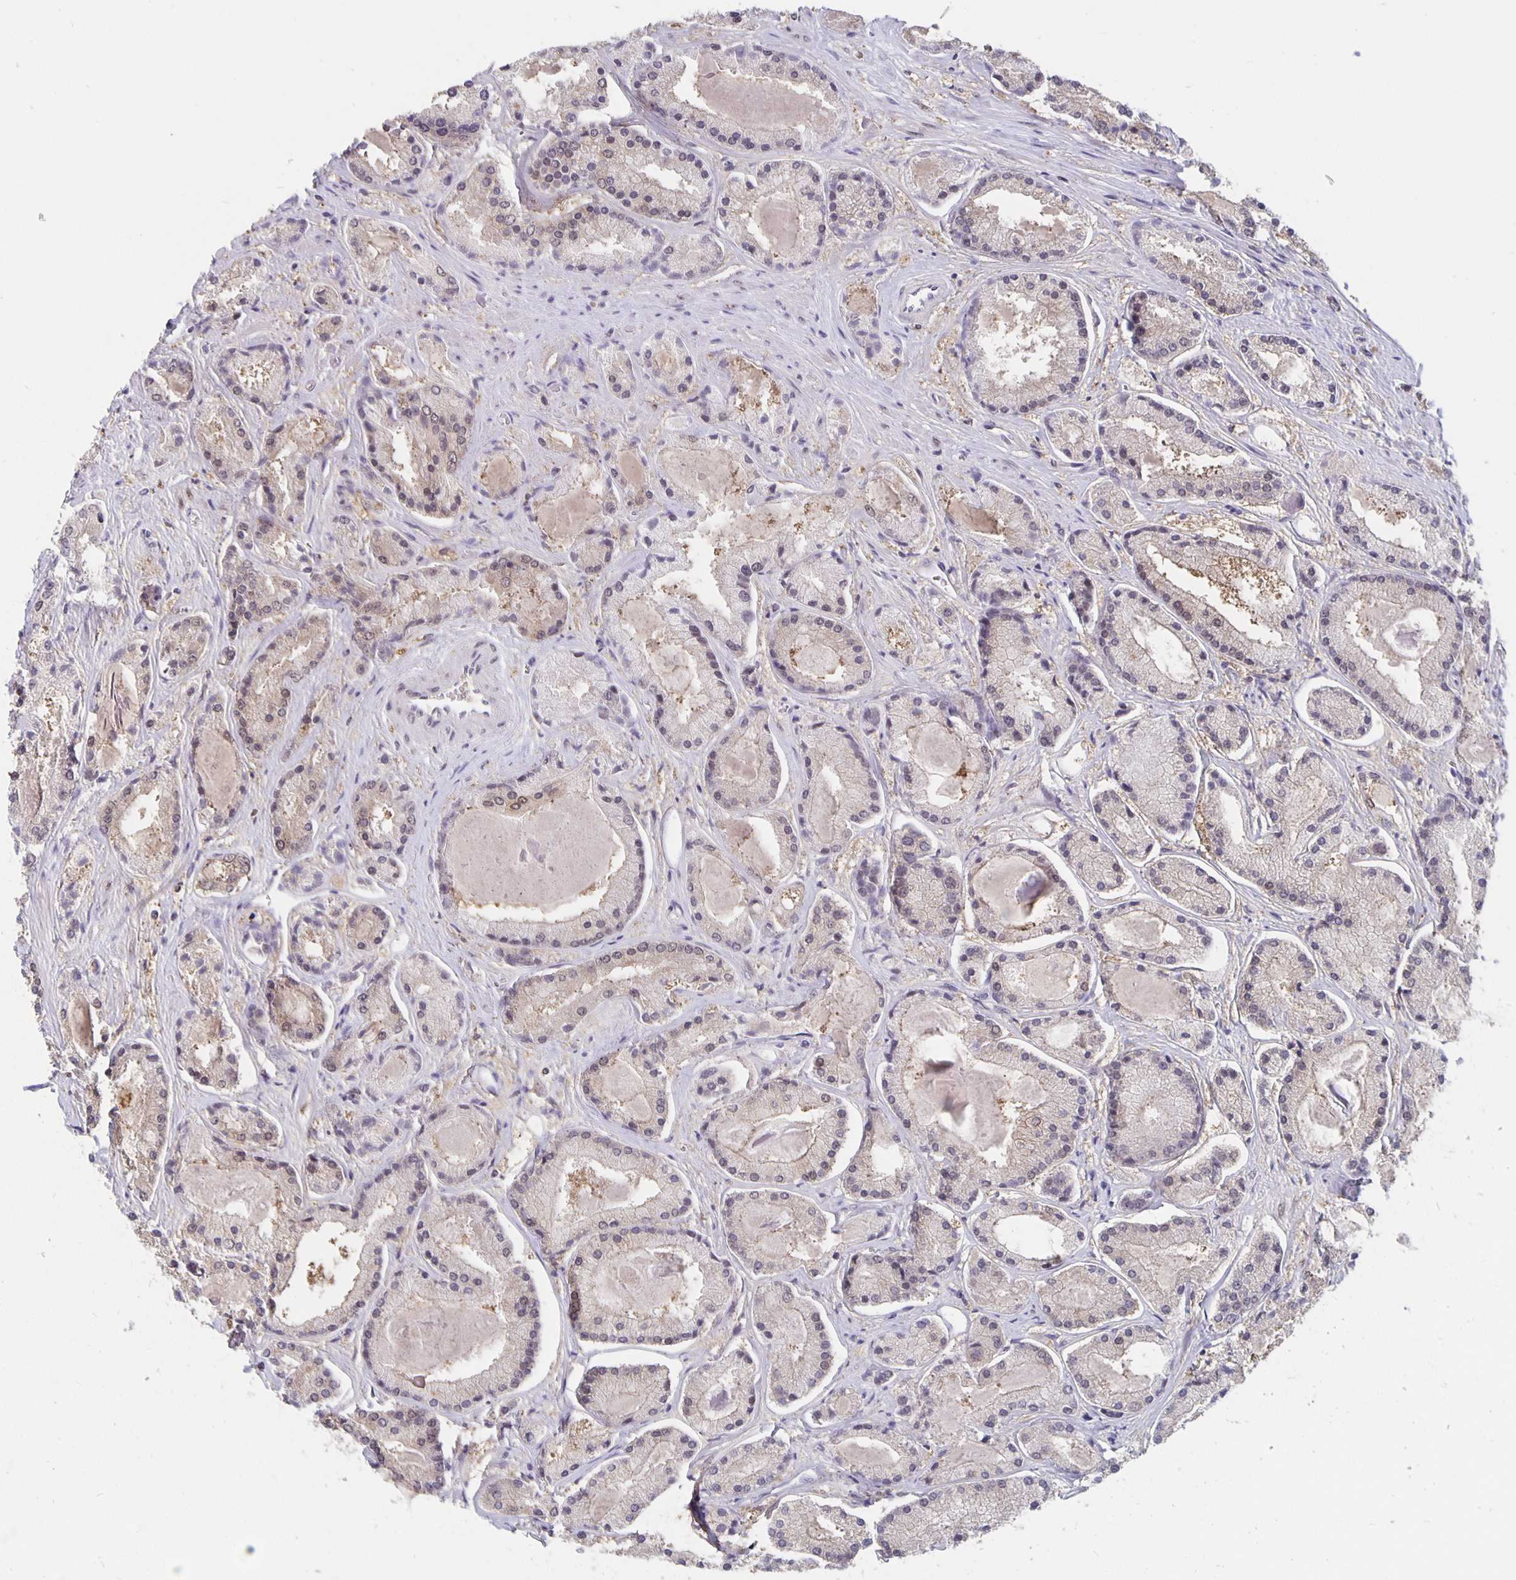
{"staining": {"intensity": "weak", "quantity": "25%-75%", "location": "cytoplasmic/membranous,nuclear"}, "tissue": "prostate cancer", "cell_type": "Tumor cells", "image_type": "cancer", "snomed": [{"axis": "morphology", "description": "Adenocarcinoma, High grade"}, {"axis": "topography", "description": "Prostate"}], "caption": "This image shows immunohistochemistry (IHC) staining of prostate cancer, with low weak cytoplasmic/membranous and nuclear staining in approximately 25%-75% of tumor cells.", "gene": "ZNF691", "patient": {"sex": "male", "age": 67}}